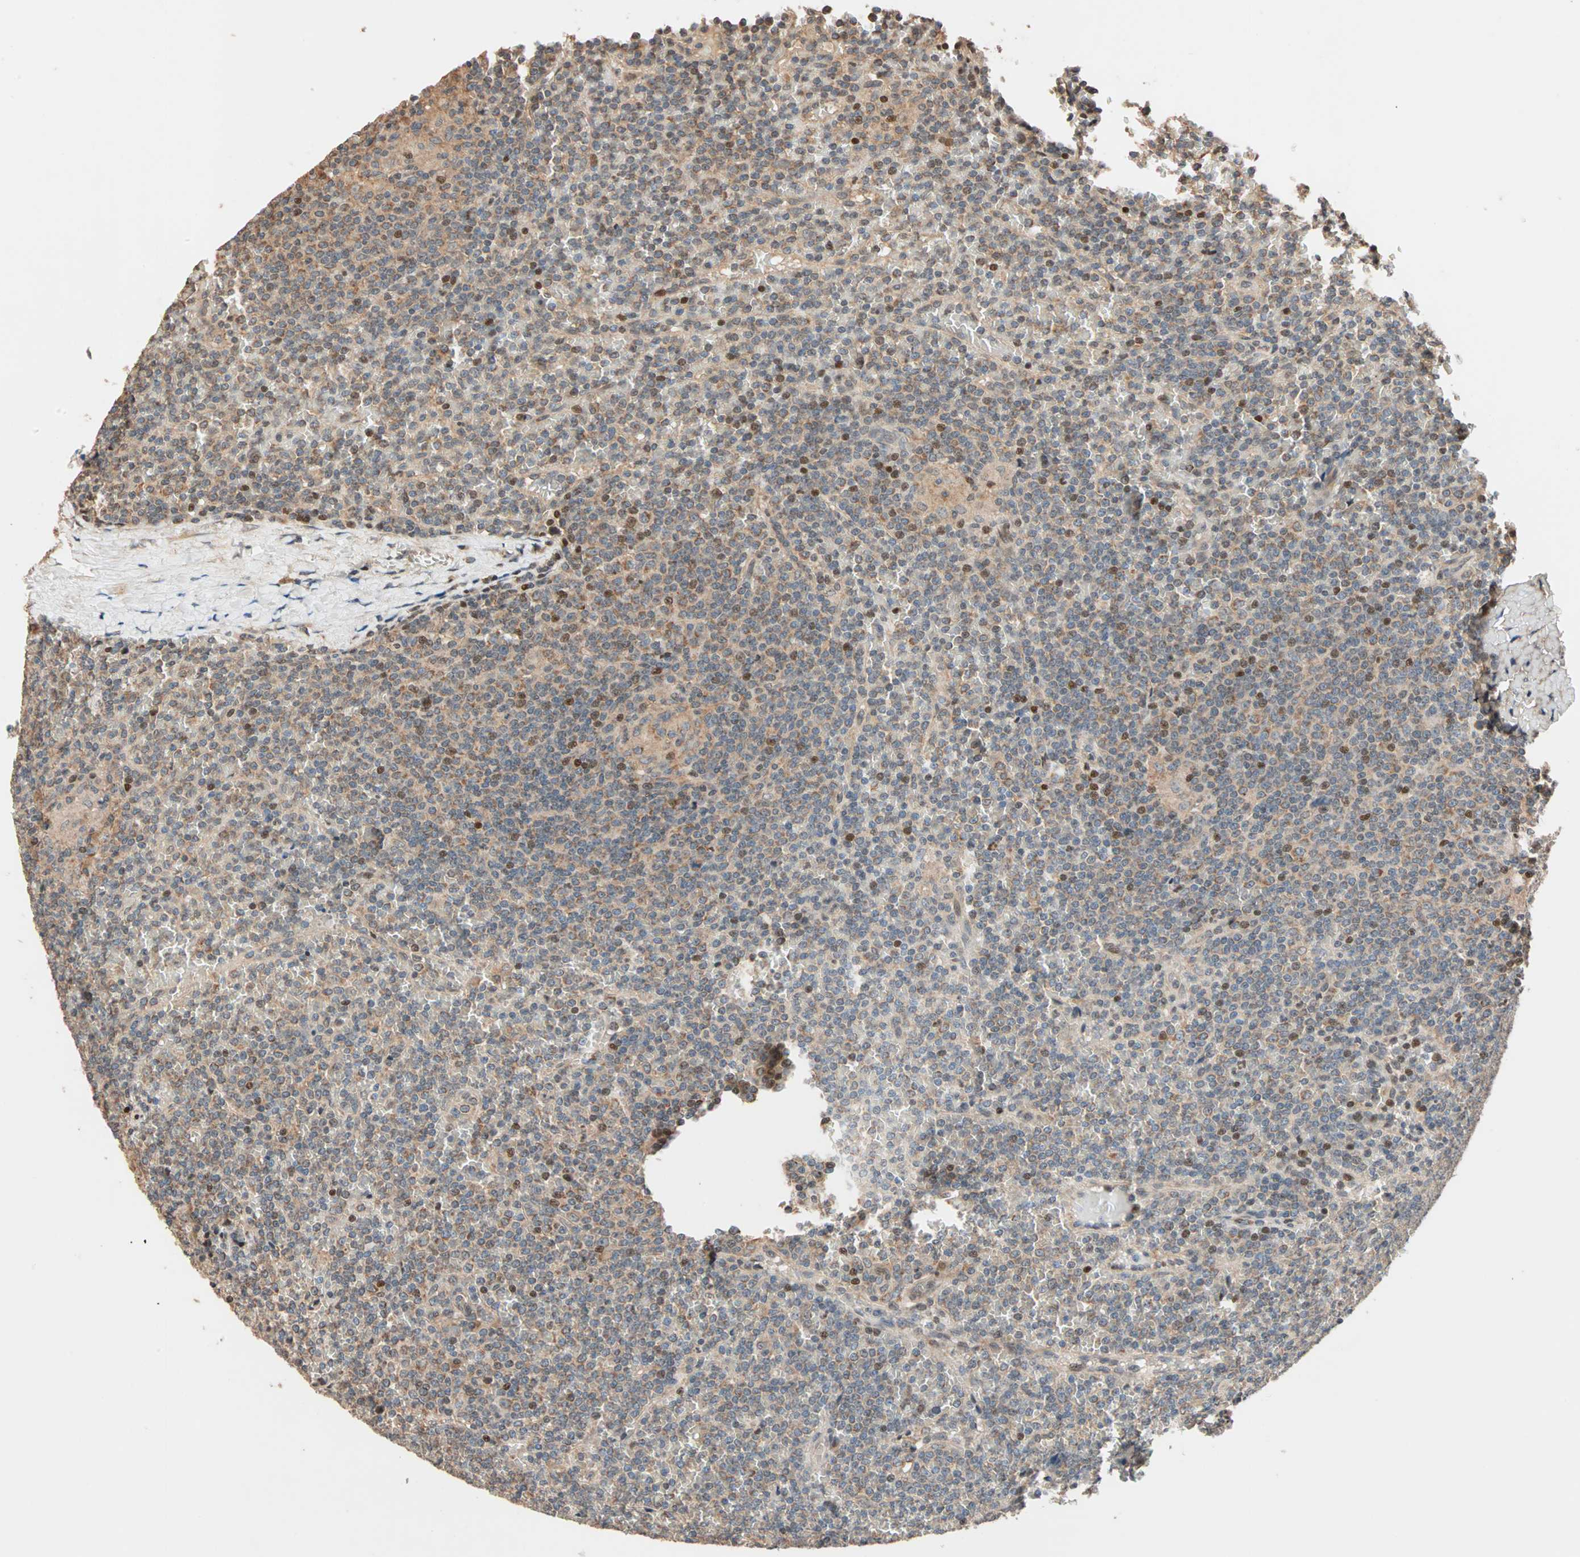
{"staining": {"intensity": "moderate", "quantity": "<25%", "location": "cytoplasmic/membranous,nuclear"}, "tissue": "lymphoma", "cell_type": "Tumor cells", "image_type": "cancer", "snomed": [{"axis": "morphology", "description": "Malignant lymphoma, non-Hodgkin's type, Low grade"}, {"axis": "topography", "description": "Spleen"}], "caption": "IHC histopathology image of neoplastic tissue: human malignant lymphoma, non-Hodgkin's type (low-grade) stained using immunohistochemistry (IHC) demonstrates low levels of moderate protein expression localized specifically in the cytoplasmic/membranous and nuclear of tumor cells, appearing as a cytoplasmic/membranous and nuclear brown color.", "gene": "HECW1", "patient": {"sex": "female", "age": 19}}